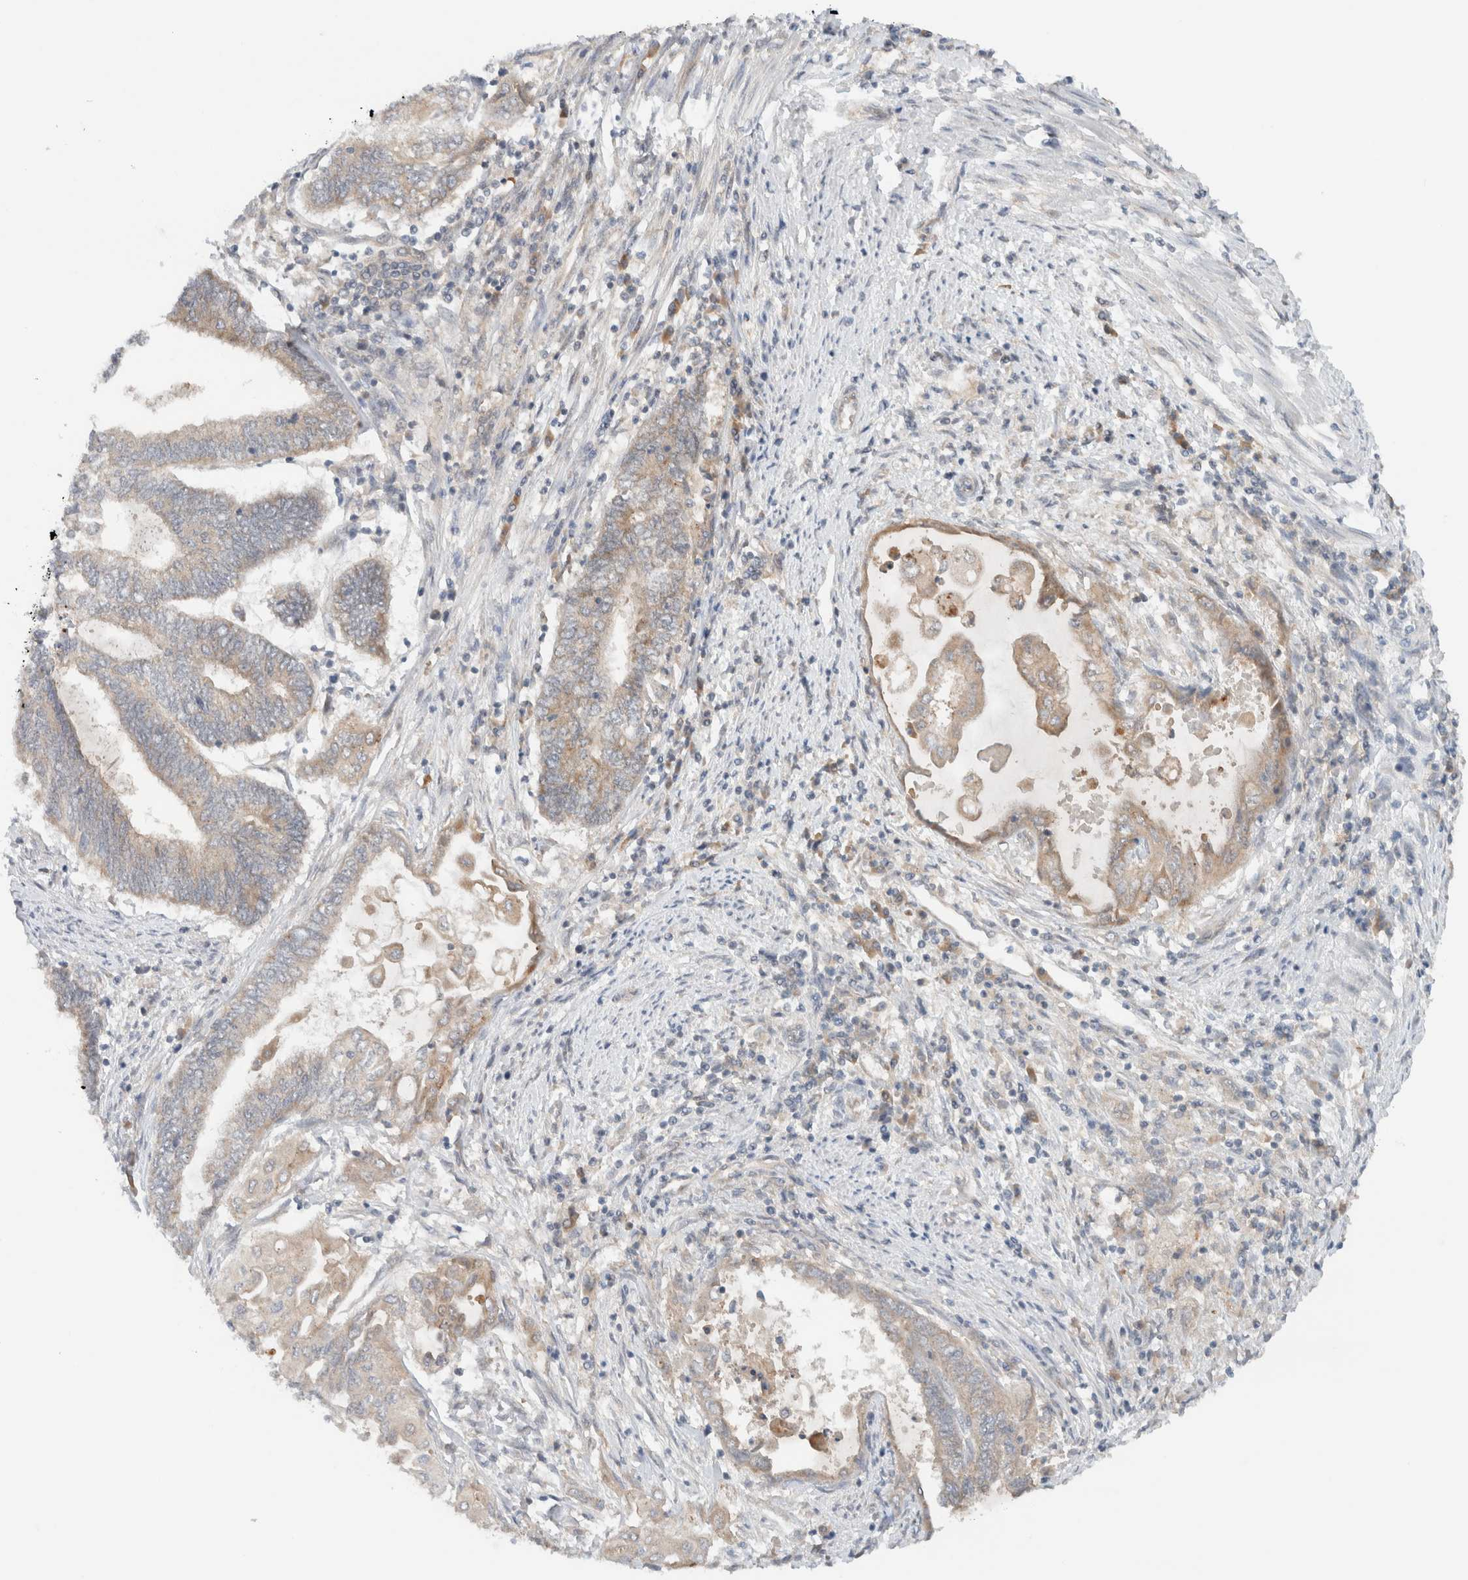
{"staining": {"intensity": "weak", "quantity": ">75%", "location": "cytoplasmic/membranous"}, "tissue": "endometrial cancer", "cell_type": "Tumor cells", "image_type": "cancer", "snomed": [{"axis": "morphology", "description": "Adenocarcinoma, NOS"}, {"axis": "topography", "description": "Uterus"}, {"axis": "topography", "description": "Endometrium"}], "caption": "This photomicrograph exhibits immunohistochemistry (IHC) staining of human endometrial cancer (adenocarcinoma), with low weak cytoplasmic/membranous positivity in approximately >75% of tumor cells.", "gene": "ARFGEF2", "patient": {"sex": "female", "age": 70}}